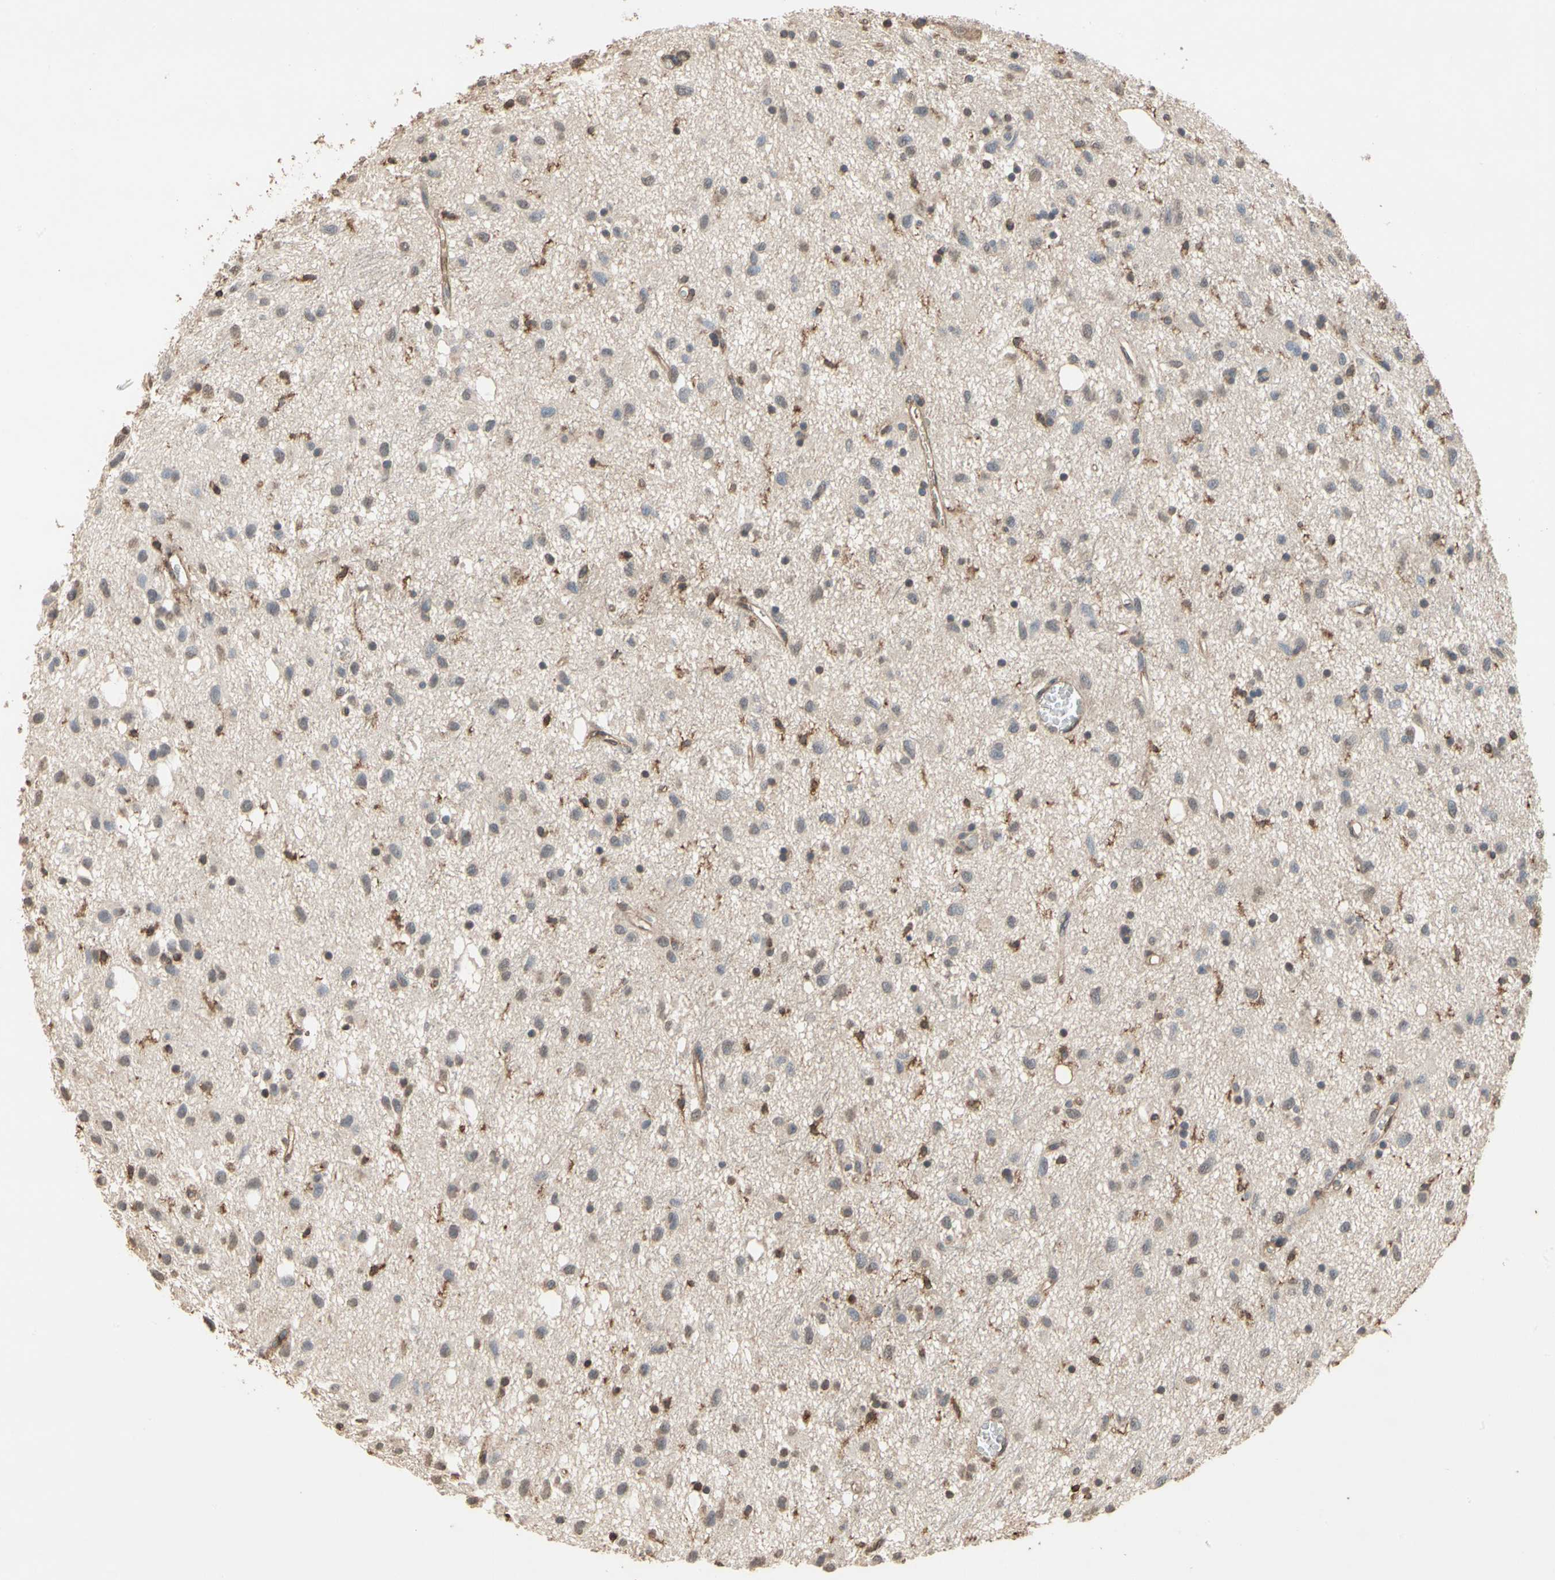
{"staining": {"intensity": "weak", "quantity": "<25%", "location": "cytoplasmic/membranous"}, "tissue": "glioma", "cell_type": "Tumor cells", "image_type": "cancer", "snomed": [{"axis": "morphology", "description": "Glioma, malignant, Low grade"}, {"axis": "topography", "description": "Brain"}], "caption": "A high-resolution photomicrograph shows immunohistochemistry (IHC) staining of glioma, which shows no significant positivity in tumor cells.", "gene": "MAP3K10", "patient": {"sex": "male", "age": 77}}